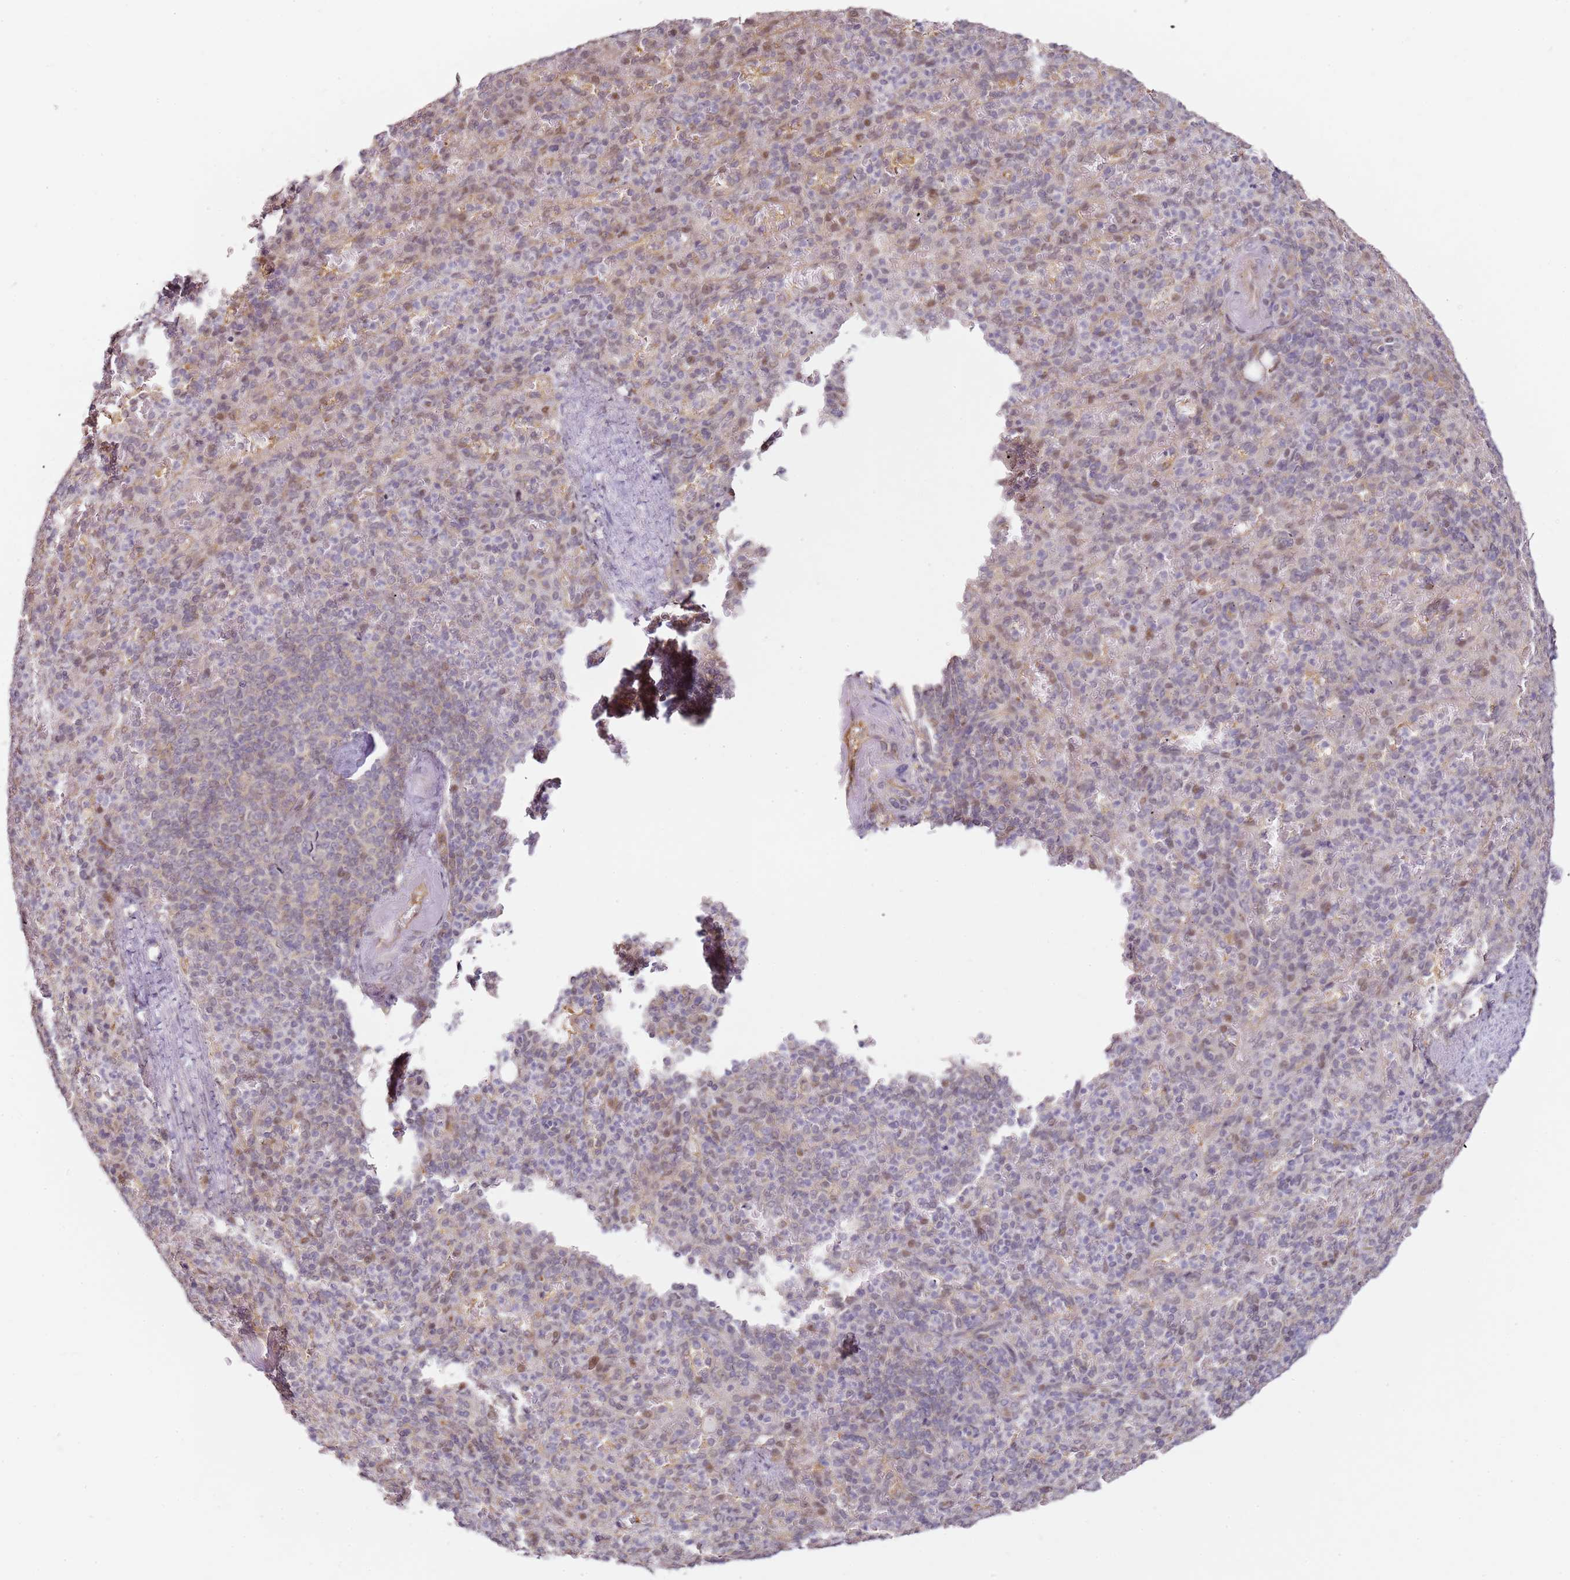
{"staining": {"intensity": "negative", "quantity": "none", "location": "none"}, "tissue": "spleen", "cell_type": "Cells in red pulp", "image_type": "normal", "snomed": [{"axis": "morphology", "description": "Normal tissue, NOS"}, {"axis": "topography", "description": "Spleen"}], "caption": "This is an immunohistochemistry micrograph of normal human spleen. There is no positivity in cells in red pulp.", "gene": "PSMD4", "patient": {"sex": "female", "age": 74}}